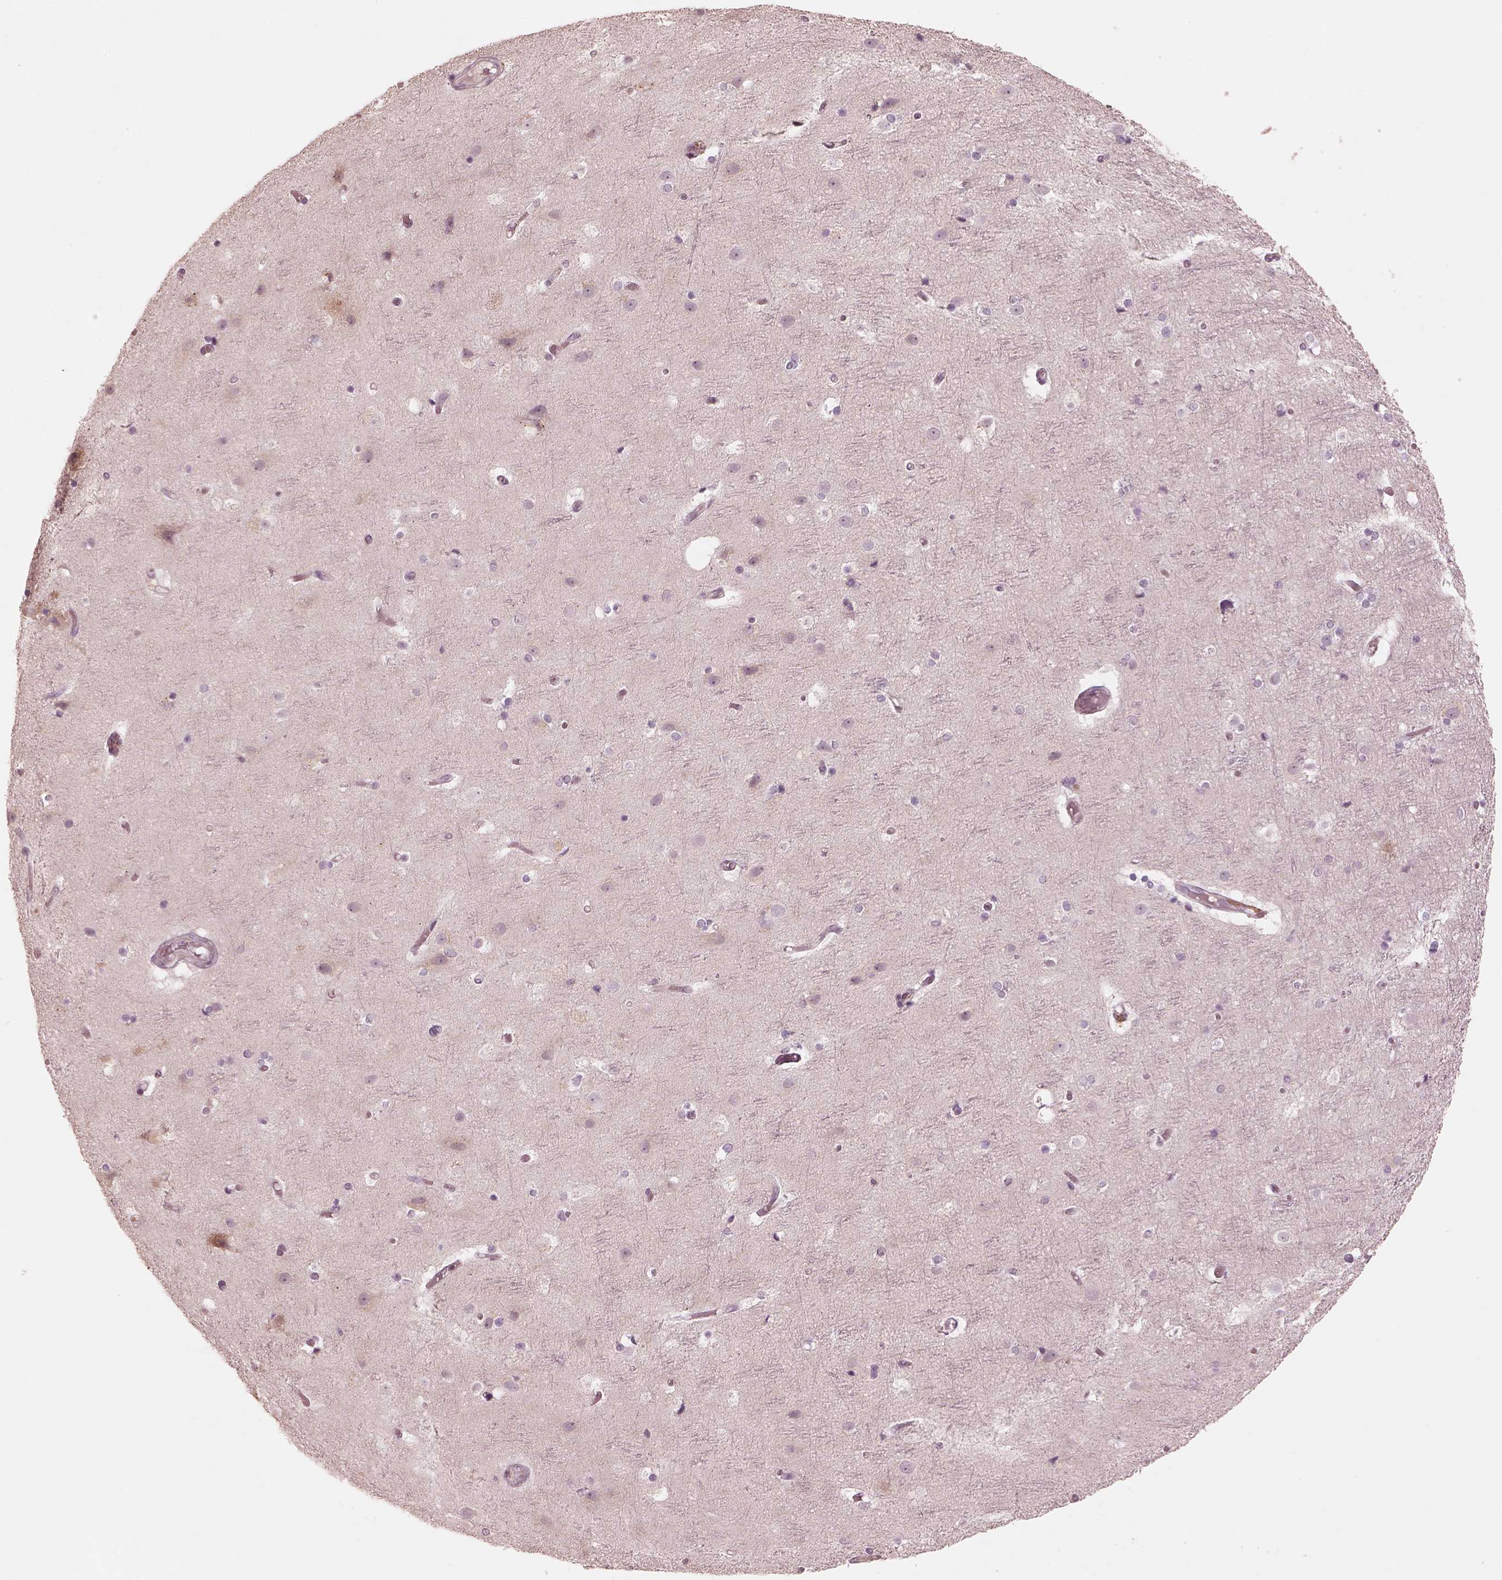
{"staining": {"intensity": "negative", "quantity": "none", "location": "none"}, "tissue": "cerebral cortex", "cell_type": "Endothelial cells", "image_type": "normal", "snomed": [{"axis": "morphology", "description": "Normal tissue, NOS"}, {"axis": "topography", "description": "Cerebral cortex"}], "caption": "Endothelial cells show no significant protein positivity in normal cerebral cortex. (DAB (3,3'-diaminobenzidine) IHC, high magnification).", "gene": "PRKACG", "patient": {"sex": "female", "age": 52}}